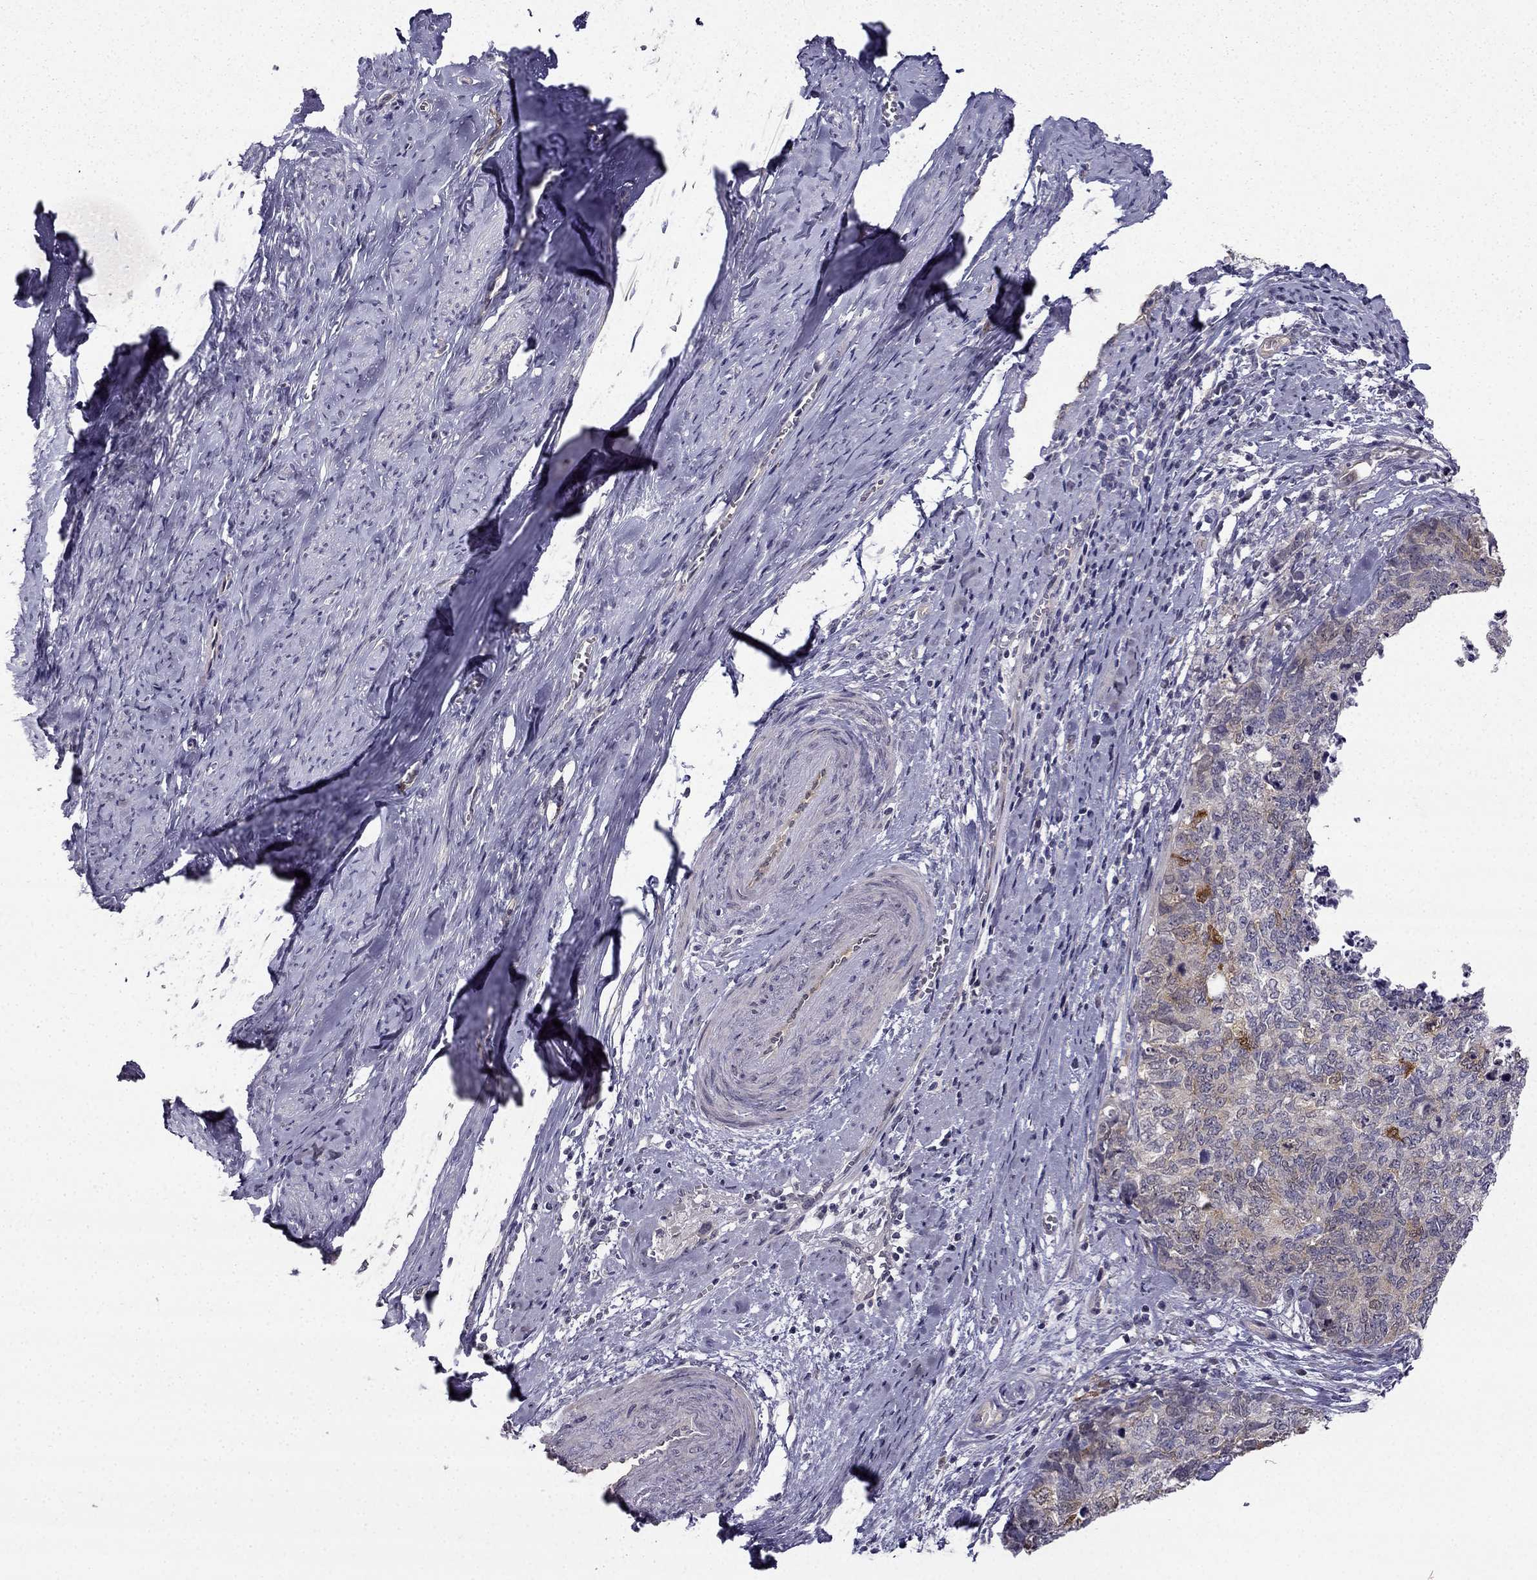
{"staining": {"intensity": "strong", "quantity": "<25%", "location": "cytoplasmic/membranous"}, "tissue": "cervical cancer", "cell_type": "Tumor cells", "image_type": "cancer", "snomed": [{"axis": "morphology", "description": "Squamous cell carcinoma, NOS"}, {"axis": "topography", "description": "Cervix"}], "caption": "Immunohistochemical staining of human cervical squamous cell carcinoma exhibits medium levels of strong cytoplasmic/membranous expression in about <25% of tumor cells. (Brightfield microscopy of DAB IHC at high magnification).", "gene": "NQO1", "patient": {"sex": "female", "age": 63}}